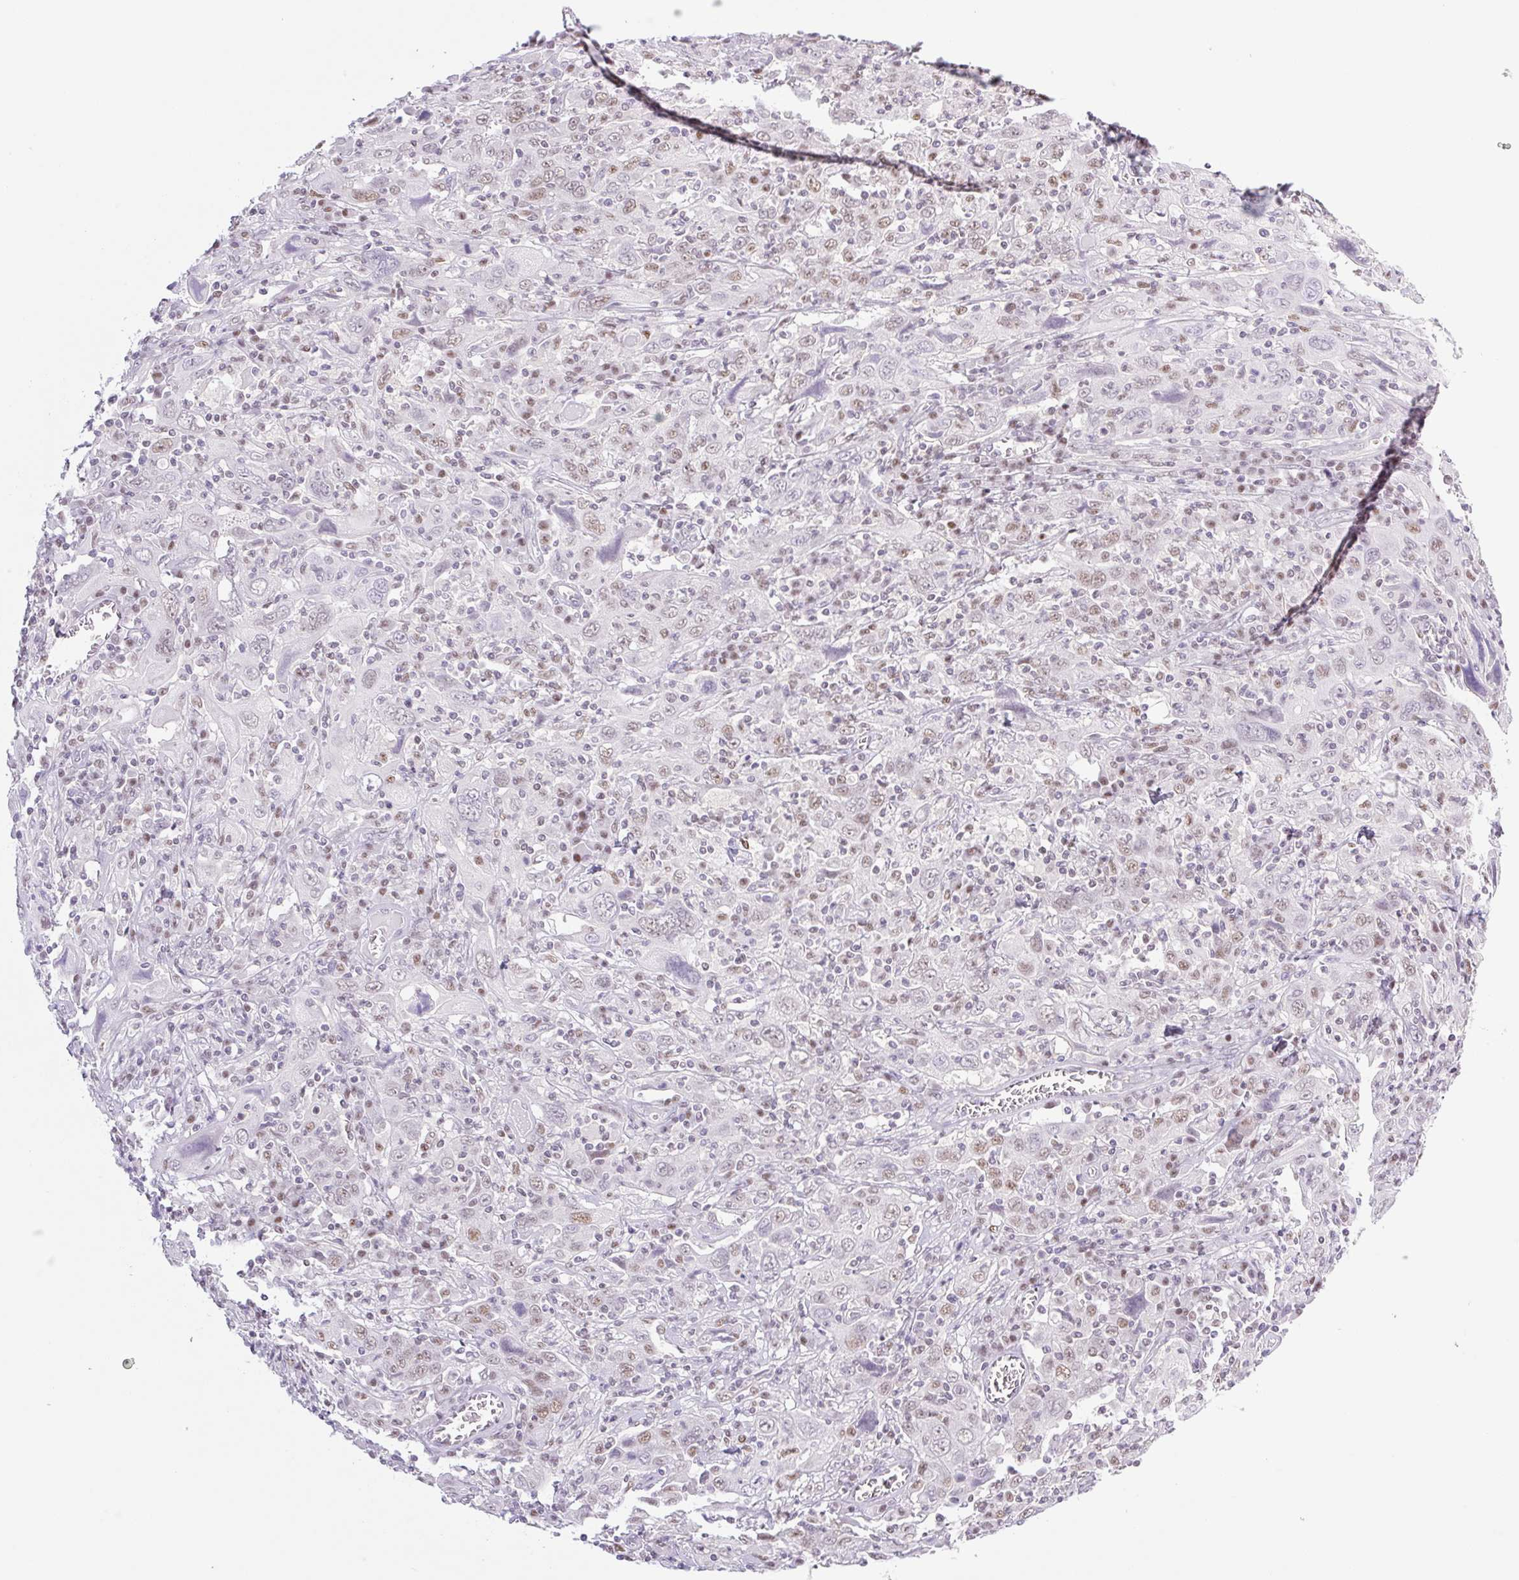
{"staining": {"intensity": "weak", "quantity": "<25%", "location": "nuclear"}, "tissue": "cervical cancer", "cell_type": "Tumor cells", "image_type": "cancer", "snomed": [{"axis": "morphology", "description": "Squamous cell carcinoma, NOS"}, {"axis": "topography", "description": "Cervix"}], "caption": "An immunohistochemistry (IHC) histopathology image of squamous cell carcinoma (cervical) is shown. There is no staining in tumor cells of squamous cell carcinoma (cervical).", "gene": "TLE3", "patient": {"sex": "female", "age": 46}}